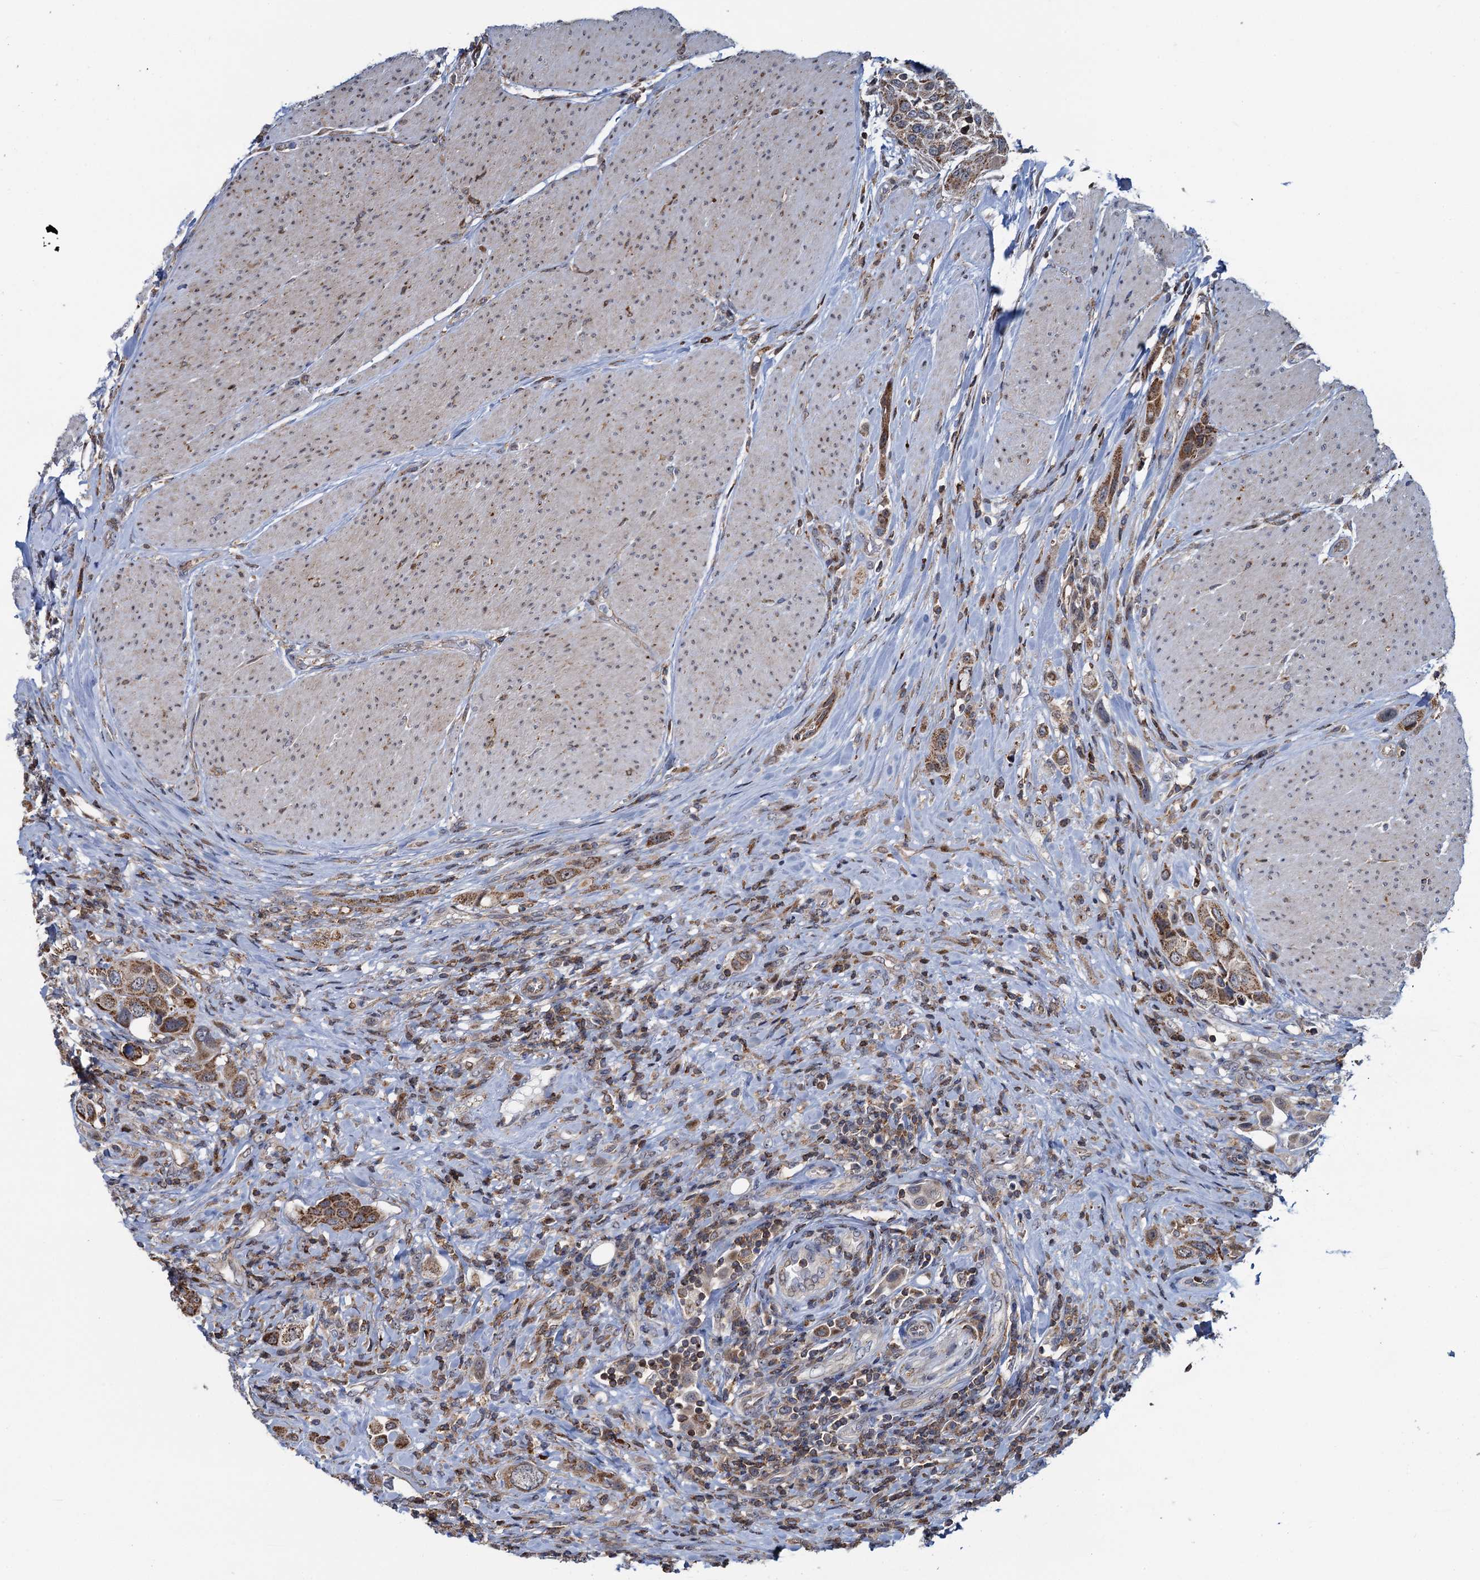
{"staining": {"intensity": "moderate", "quantity": ">75%", "location": "cytoplasmic/membranous"}, "tissue": "urothelial cancer", "cell_type": "Tumor cells", "image_type": "cancer", "snomed": [{"axis": "morphology", "description": "Urothelial carcinoma, High grade"}, {"axis": "topography", "description": "Urinary bladder"}], "caption": "A medium amount of moderate cytoplasmic/membranous positivity is appreciated in approximately >75% of tumor cells in urothelial carcinoma (high-grade) tissue.", "gene": "CCDC102A", "patient": {"sex": "male", "age": 50}}